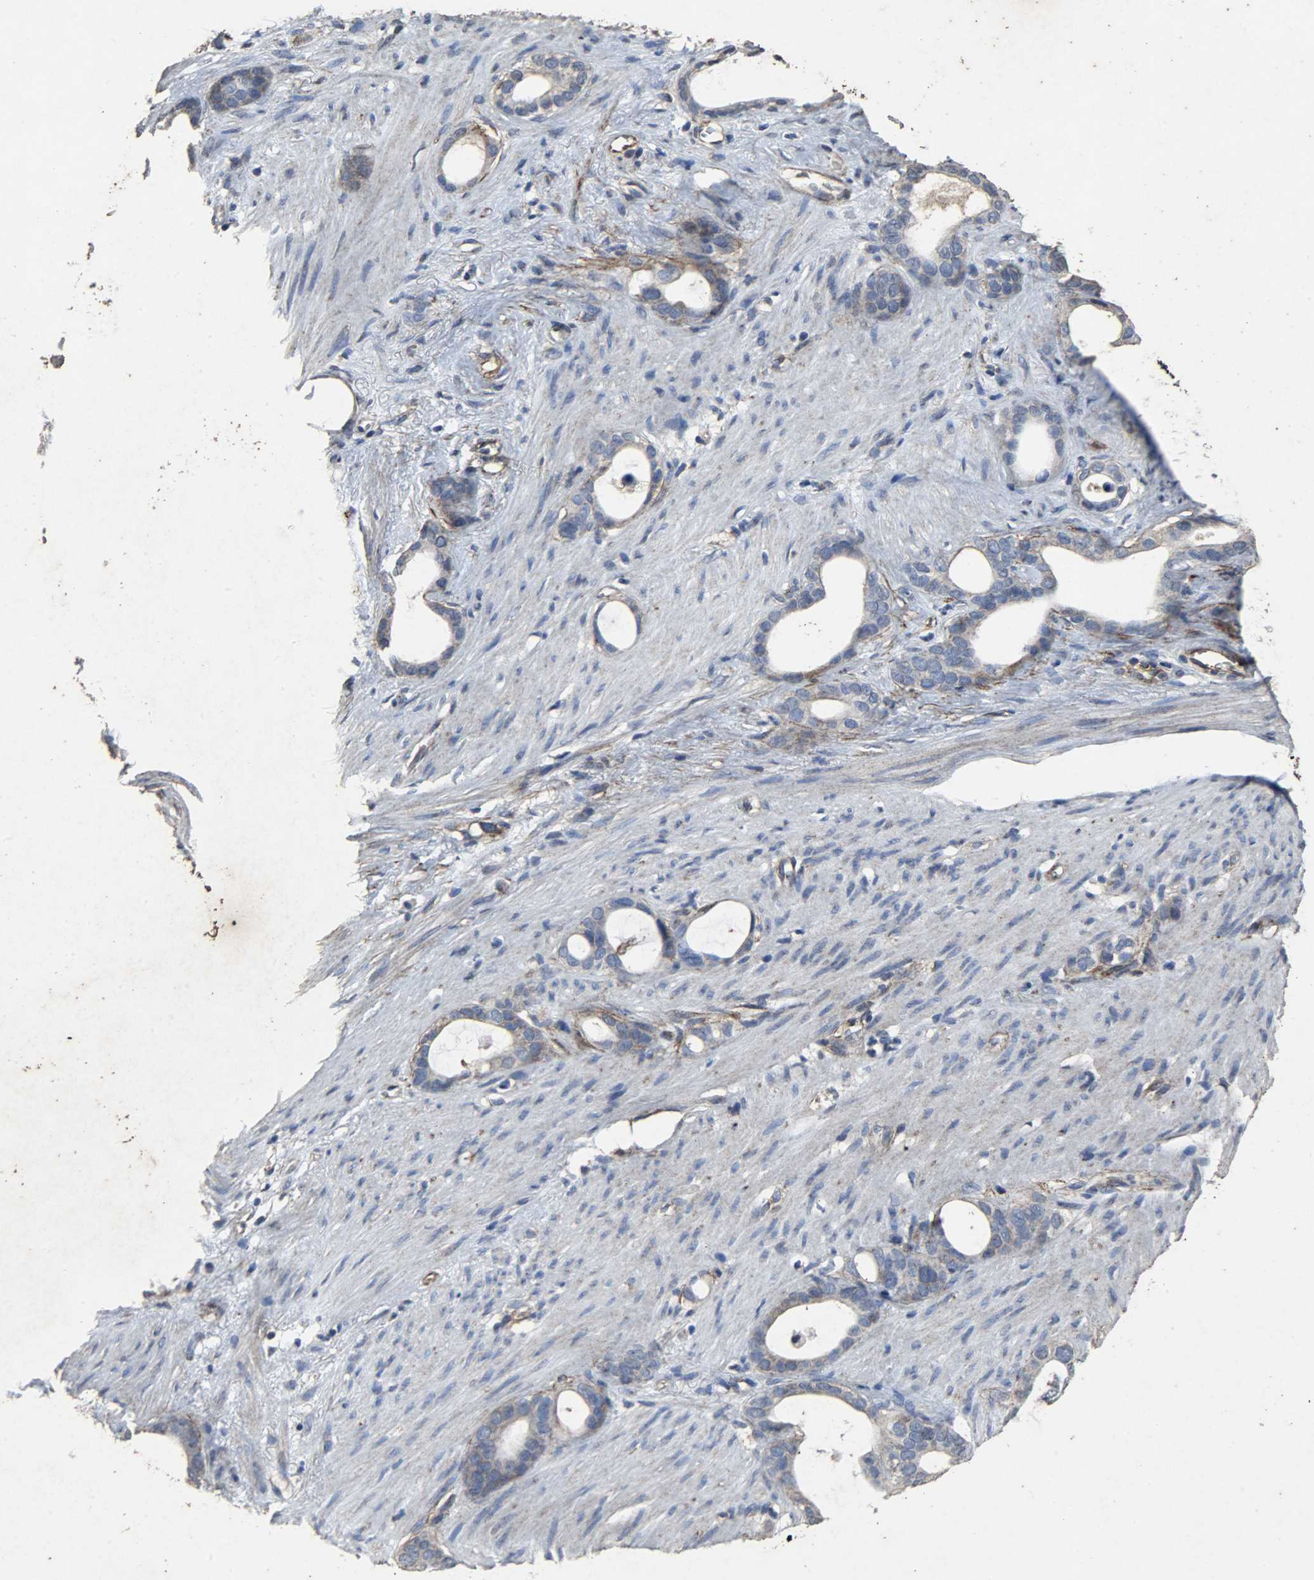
{"staining": {"intensity": "weak", "quantity": "25%-75%", "location": "cytoplasmic/membranous"}, "tissue": "stomach cancer", "cell_type": "Tumor cells", "image_type": "cancer", "snomed": [{"axis": "morphology", "description": "Adenocarcinoma, NOS"}, {"axis": "topography", "description": "Stomach"}], "caption": "The photomicrograph reveals a brown stain indicating the presence of a protein in the cytoplasmic/membranous of tumor cells in stomach cancer.", "gene": "TPM4", "patient": {"sex": "female", "age": 75}}